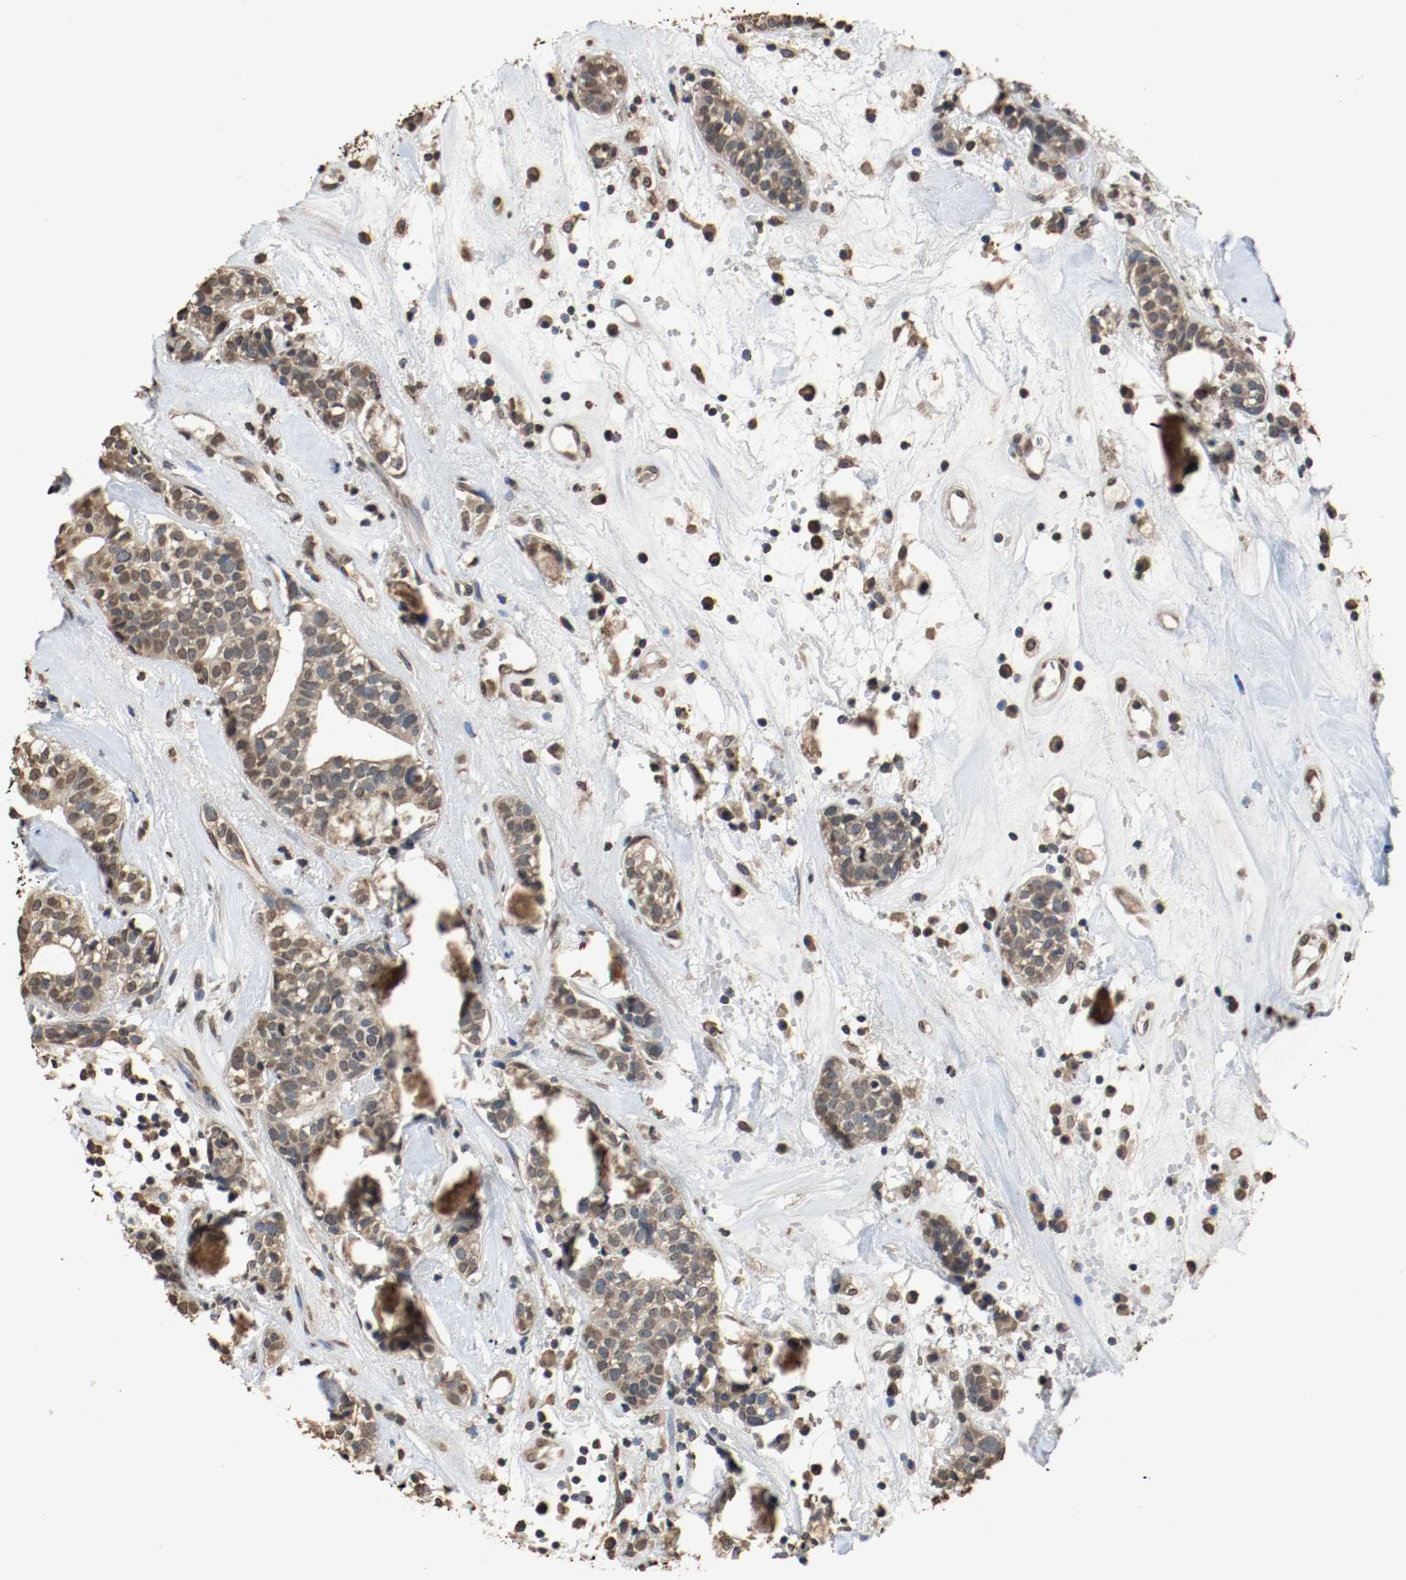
{"staining": {"intensity": "moderate", "quantity": ">75%", "location": "cytoplasmic/membranous"}, "tissue": "head and neck cancer", "cell_type": "Tumor cells", "image_type": "cancer", "snomed": [{"axis": "morphology", "description": "Adenocarcinoma, NOS"}, {"axis": "topography", "description": "Salivary gland"}, {"axis": "topography", "description": "Head-Neck"}], "caption": "IHC image of adenocarcinoma (head and neck) stained for a protein (brown), which exhibits medium levels of moderate cytoplasmic/membranous staining in about >75% of tumor cells.", "gene": "RTN4", "patient": {"sex": "female", "age": 65}}